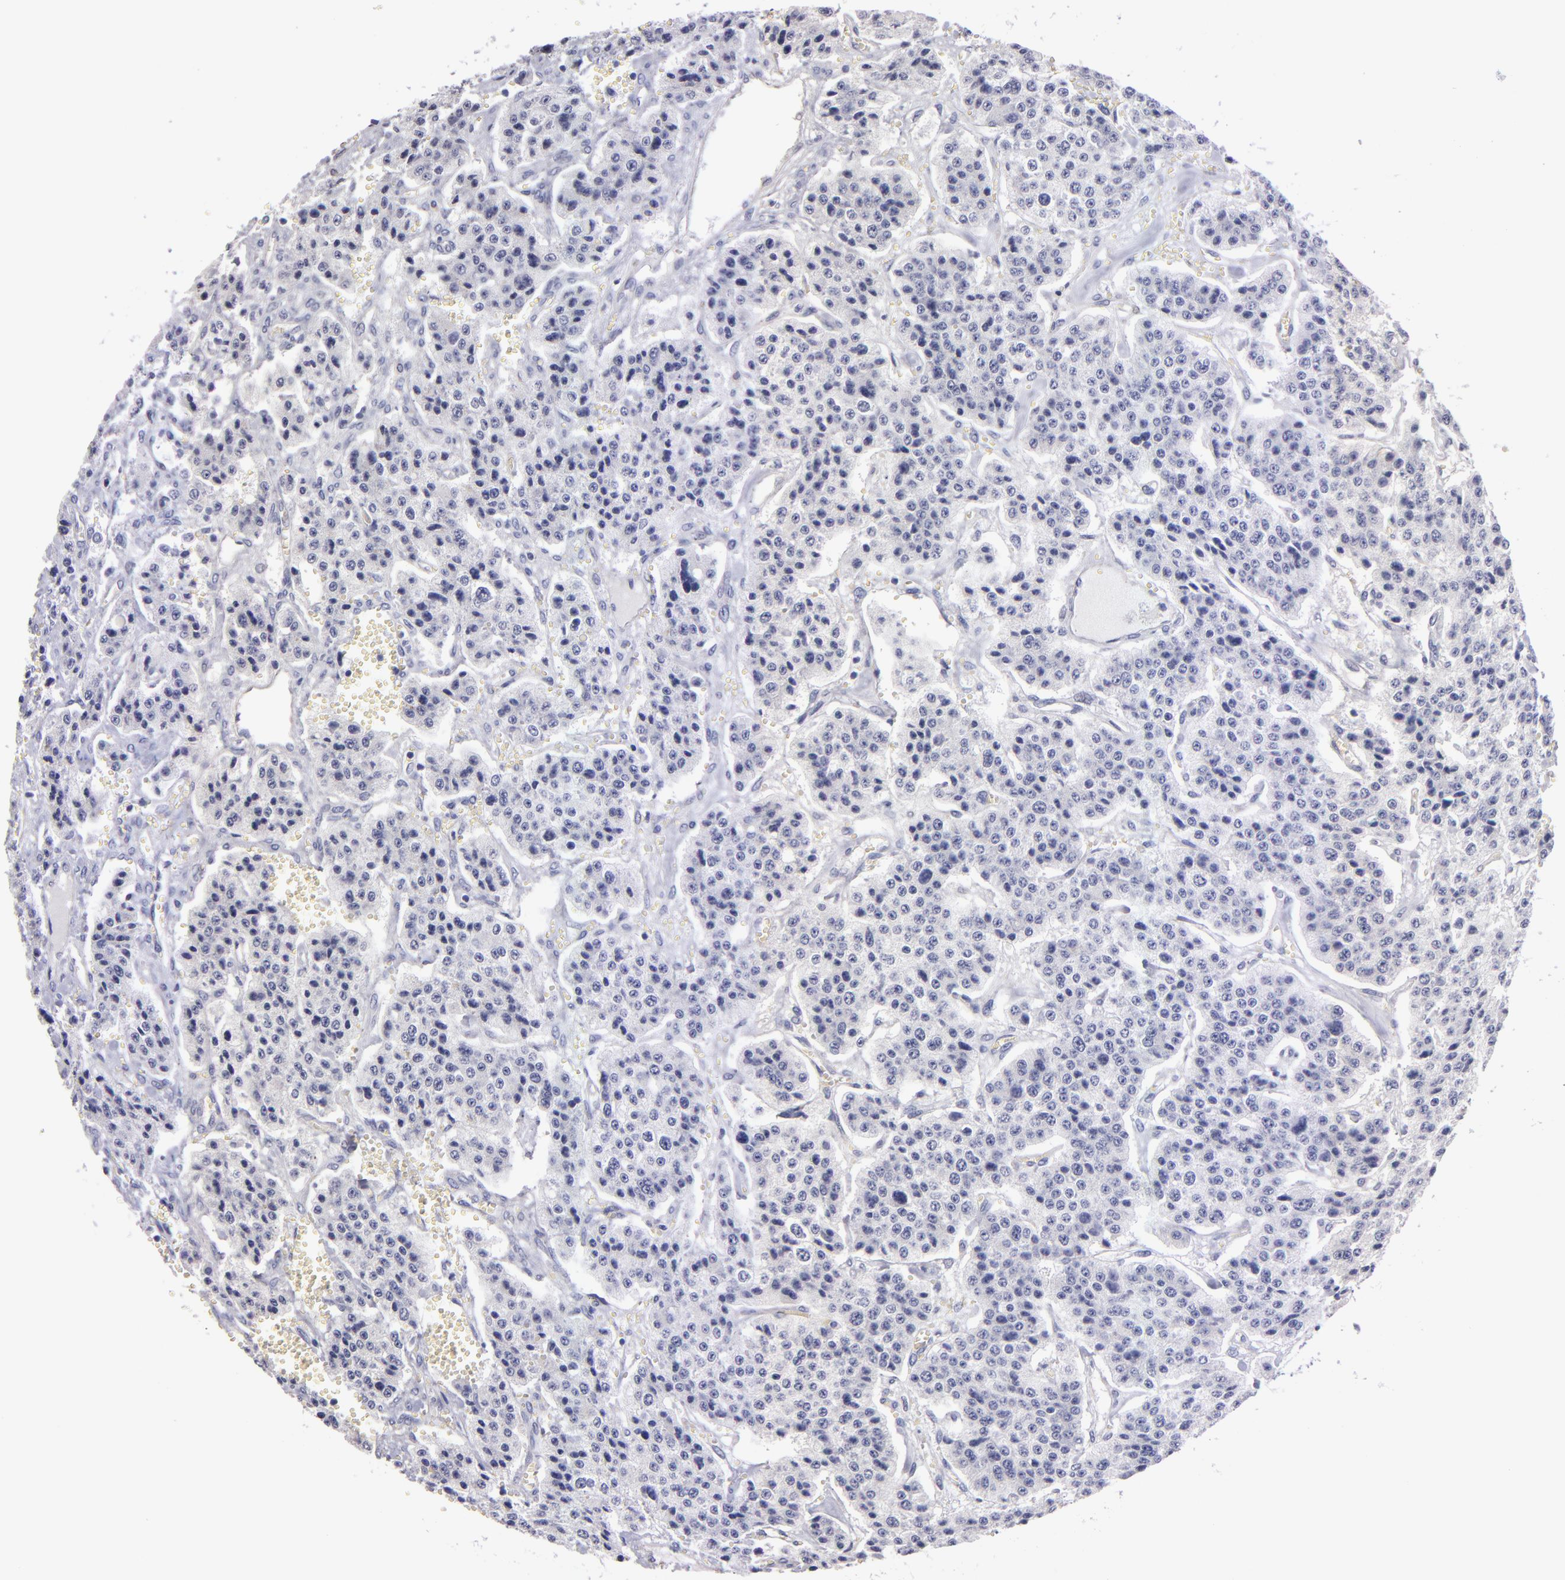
{"staining": {"intensity": "negative", "quantity": "none", "location": "none"}, "tissue": "carcinoid", "cell_type": "Tumor cells", "image_type": "cancer", "snomed": [{"axis": "morphology", "description": "Carcinoid, malignant, NOS"}, {"axis": "topography", "description": "Small intestine"}], "caption": "Protein analysis of carcinoid (malignant) exhibits no significant staining in tumor cells.", "gene": "TG", "patient": {"sex": "male", "age": 52}}